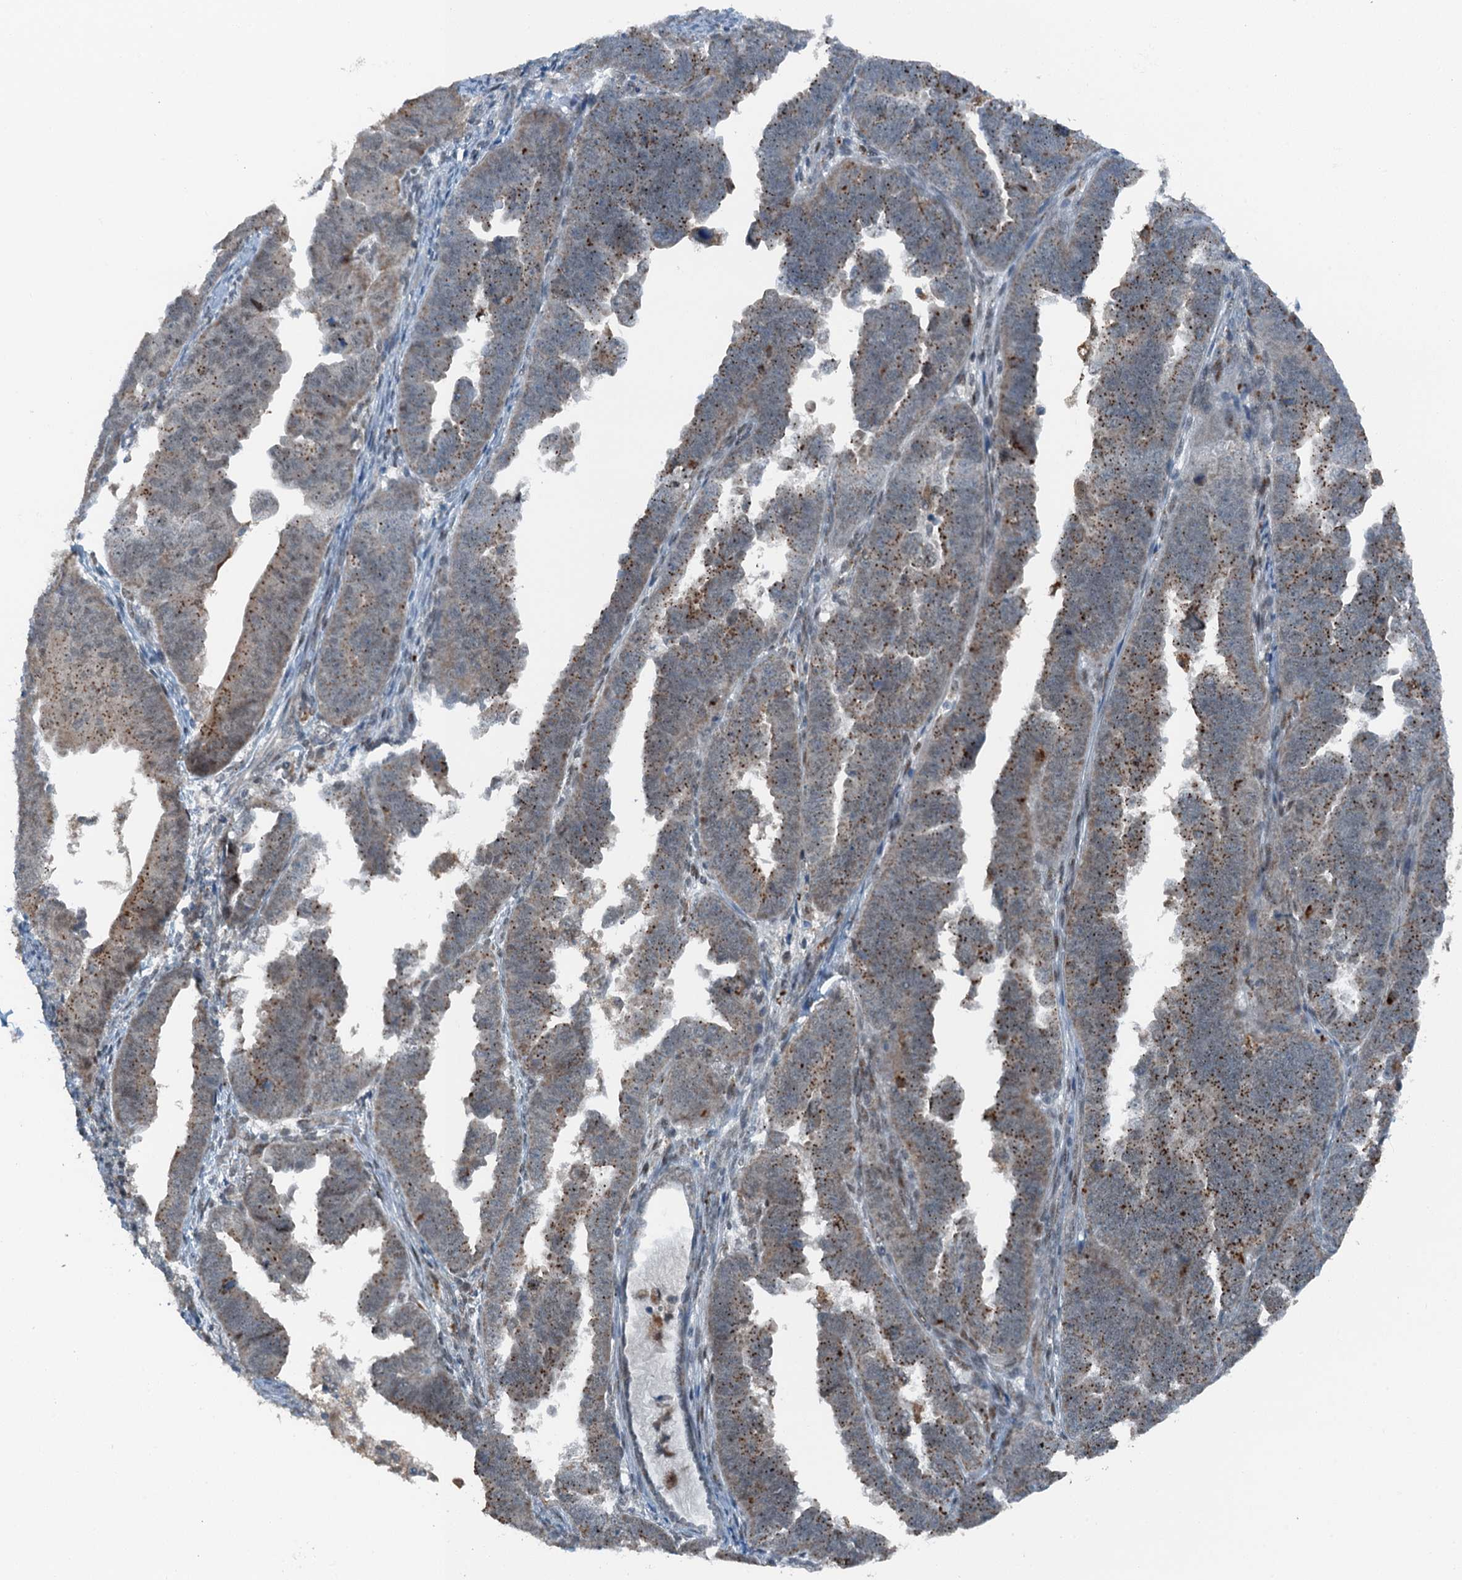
{"staining": {"intensity": "moderate", "quantity": "25%-75%", "location": "cytoplasmic/membranous"}, "tissue": "endometrial cancer", "cell_type": "Tumor cells", "image_type": "cancer", "snomed": [{"axis": "morphology", "description": "Adenocarcinoma, NOS"}, {"axis": "topography", "description": "Endometrium"}], "caption": "Protein staining of endometrial cancer (adenocarcinoma) tissue demonstrates moderate cytoplasmic/membranous positivity in about 25%-75% of tumor cells. (DAB IHC, brown staining for protein, blue staining for nuclei).", "gene": "BMERB1", "patient": {"sex": "female", "age": 75}}